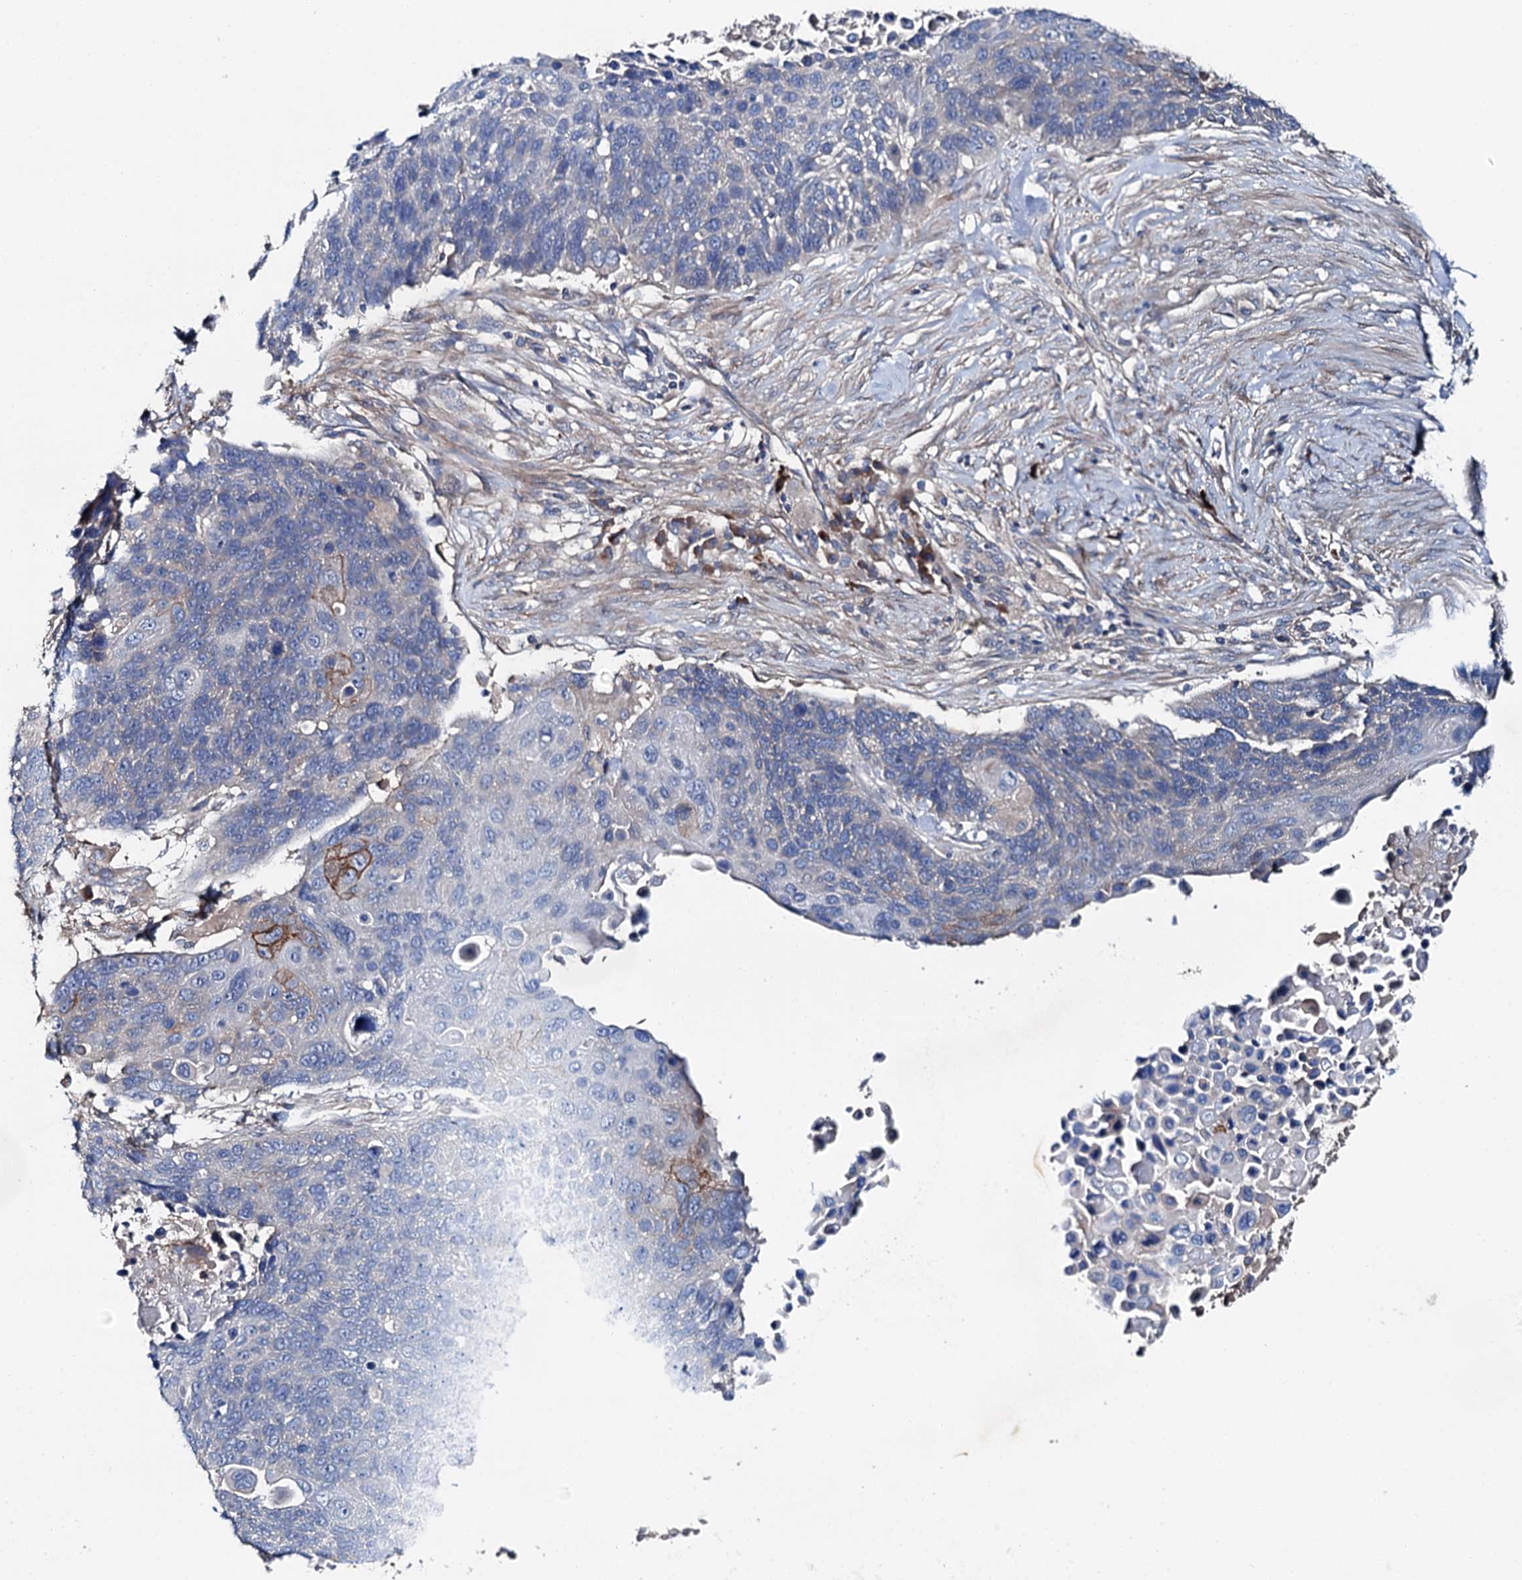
{"staining": {"intensity": "moderate", "quantity": "<25%", "location": "cytoplasmic/membranous"}, "tissue": "lung cancer", "cell_type": "Tumor cells", "image_type": "cancer", "snomed": [{"axis": "morphology", "description": "Normal tissue, NOS"}, {"axis": "morphology", "description": "Squamous cell carcinoma, NOS"}, {"axis": "topography", "description": "Lymph node"}, {"axis": "topography", "description": "Lung"}], "caption": "DAB (3,3'-diaminobenzidine) immunohistochemical staining of squamous cell carcinoma (lung) demonstrates moderate cytoplasmic/membranous protein staining in approximately <25% of tumor cells.", "gene": "SLC22A25", "patient": {"sex": "male", "age": 66}}